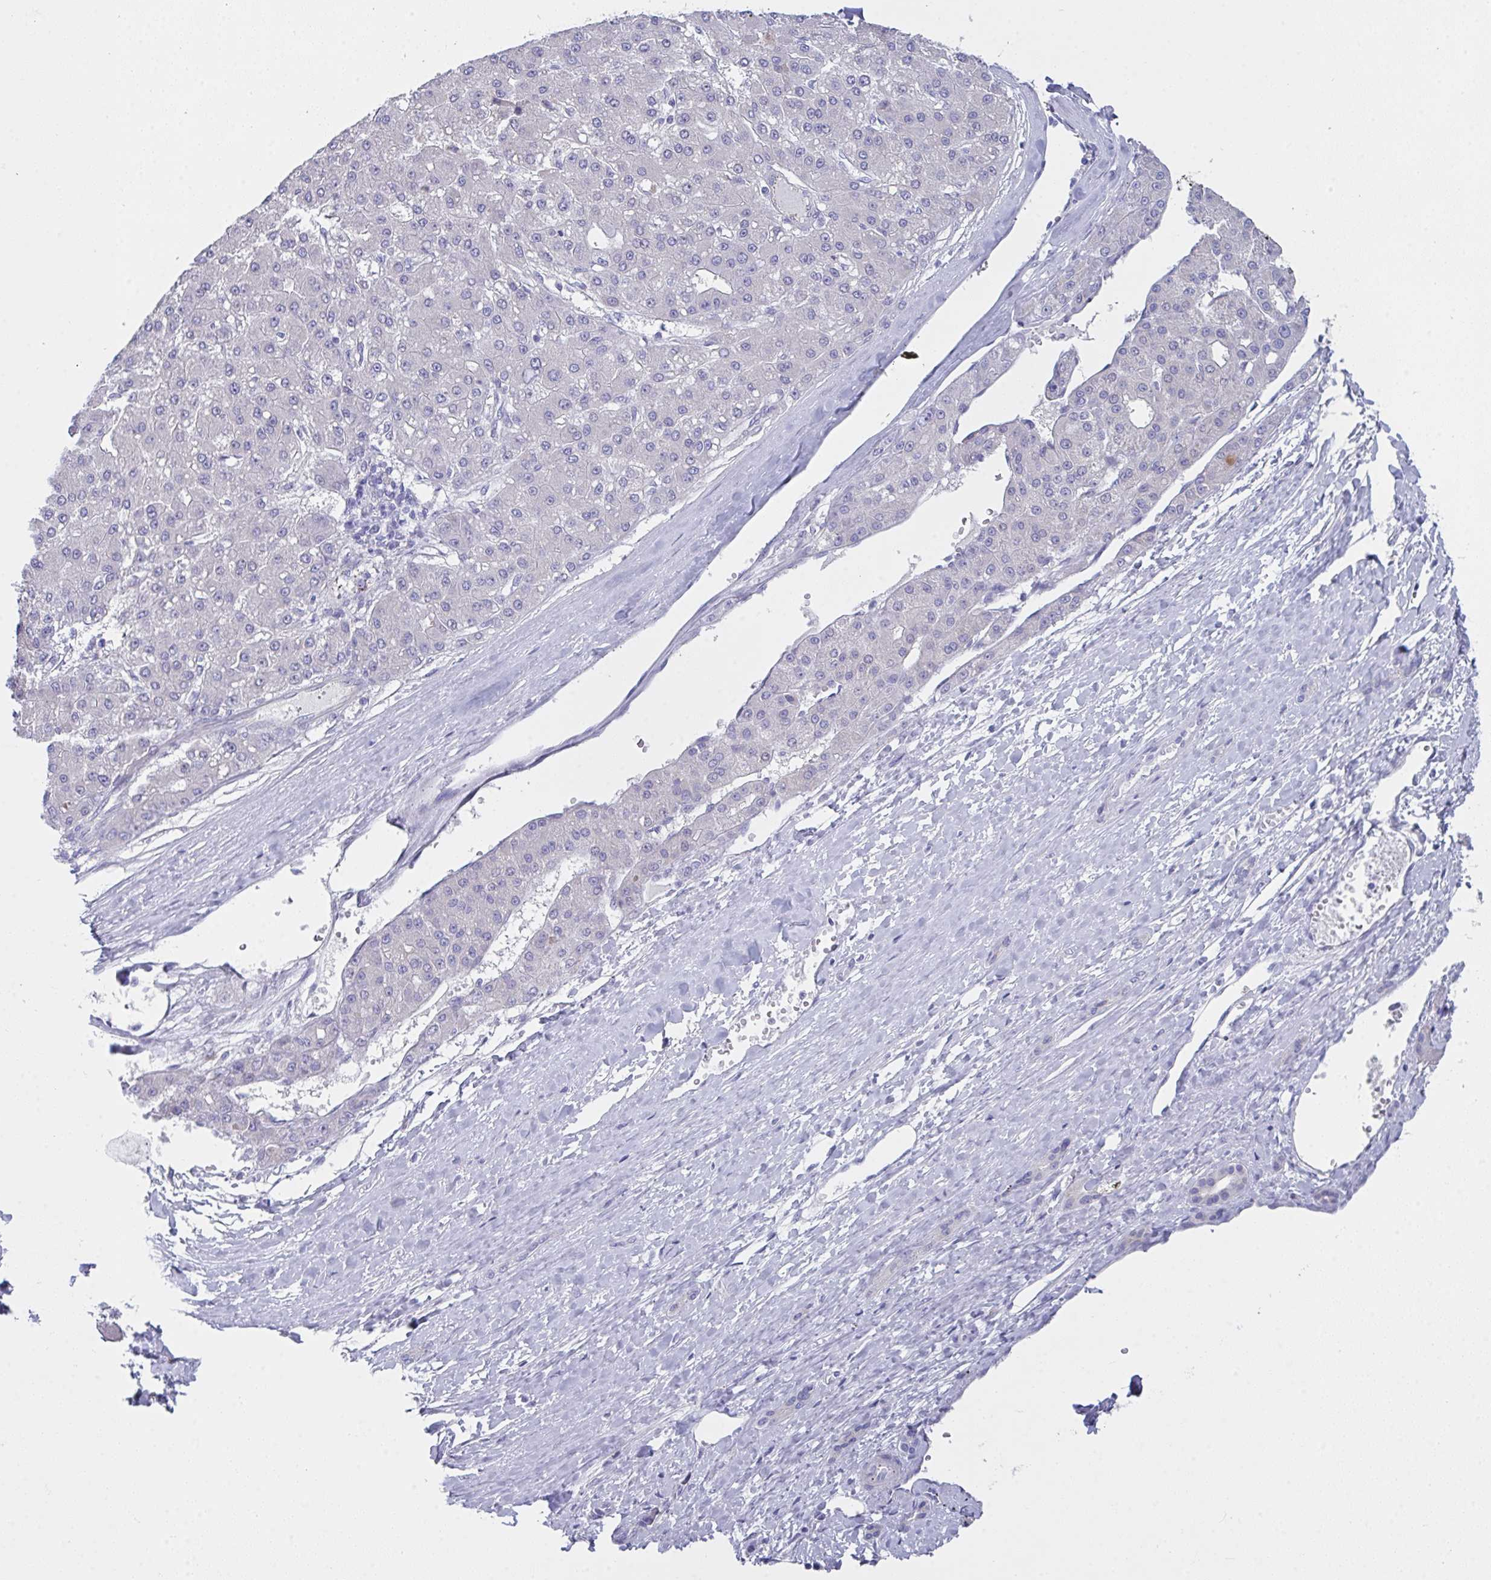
{"staining": {"intensity": "negative", "quantity": "none", "location": "none"}, "tissue": "liver cancer", "cell_type": "Tumor cells", "image_type": "cancer", "snomed": [{"axis": "morphology", "description": "Carcinoma, Hepatocellular, NOS"}, {"axis": "topography", "description": "Liver"}], "caption": "This is a photomicrograph of immunohistochemistry (IHC) staining of liver cancer (hepatocellular carcinoma), which shows no positivity in tumor cells.", "gene": "FBXO47", "patient": {"sex": "male", "age": 67}}